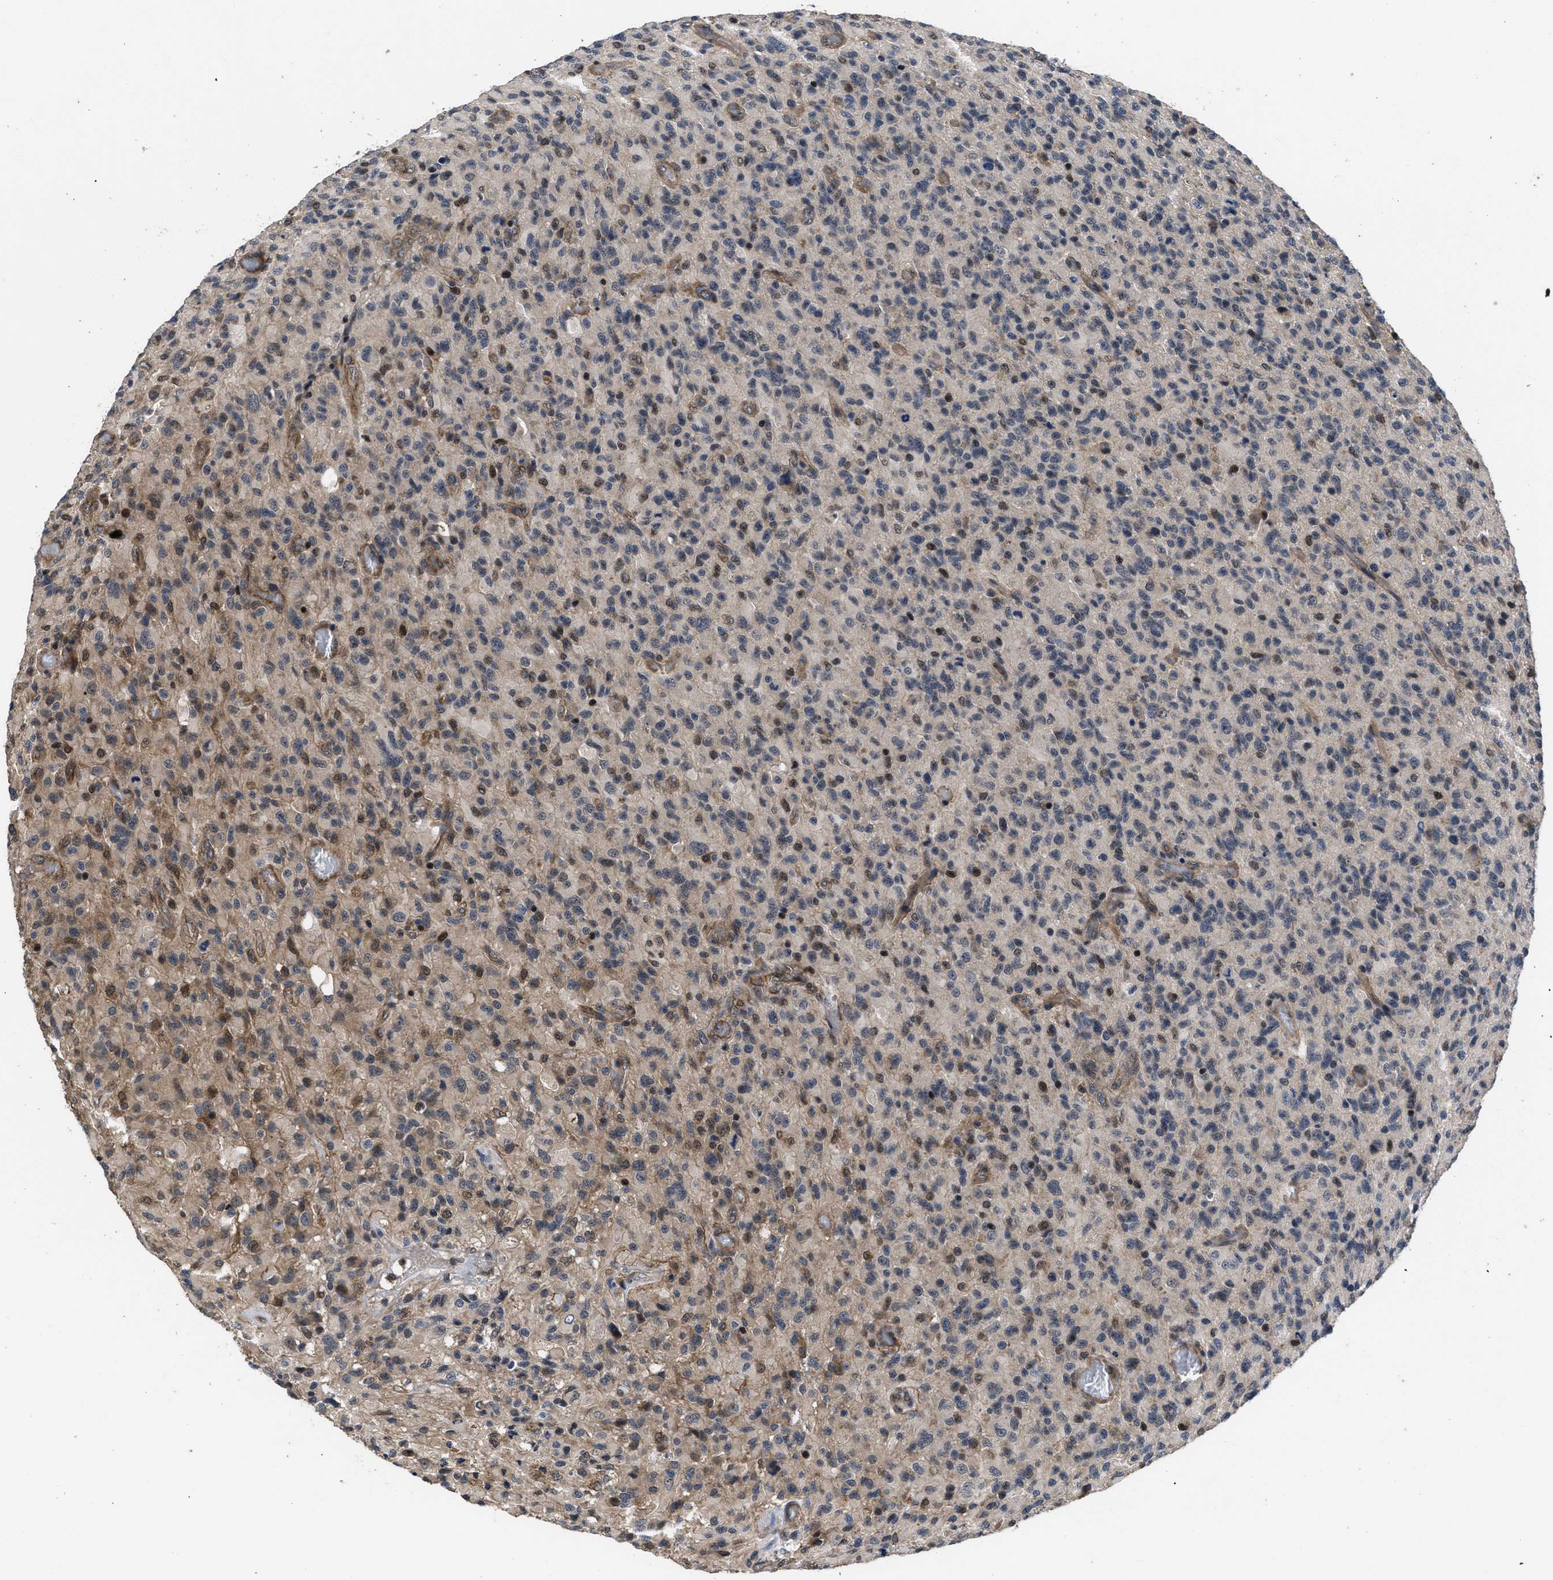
{"staining": {"intensity": "weak", "quantity": "25%-75%", "location": "cytoplasmic/membranous"}, "tissue": "glioma", "cell_type": "Tumor cells", "image_type": "cancer", "snomed": [{"axis": "morphology", "description": "Glioma, malignant, High grade"}, {"axis": "topography", "description": "Brain"}], "caption": "Approximately 25%-75% of tumor cells in human malignant glioma (high-grade) show weak cytoplasmic/membranous protein positivity as visualized by brown immunohistochemical staining.", "gene": "DNAJC14", "patient": {"sex": "male", "age": 71}}